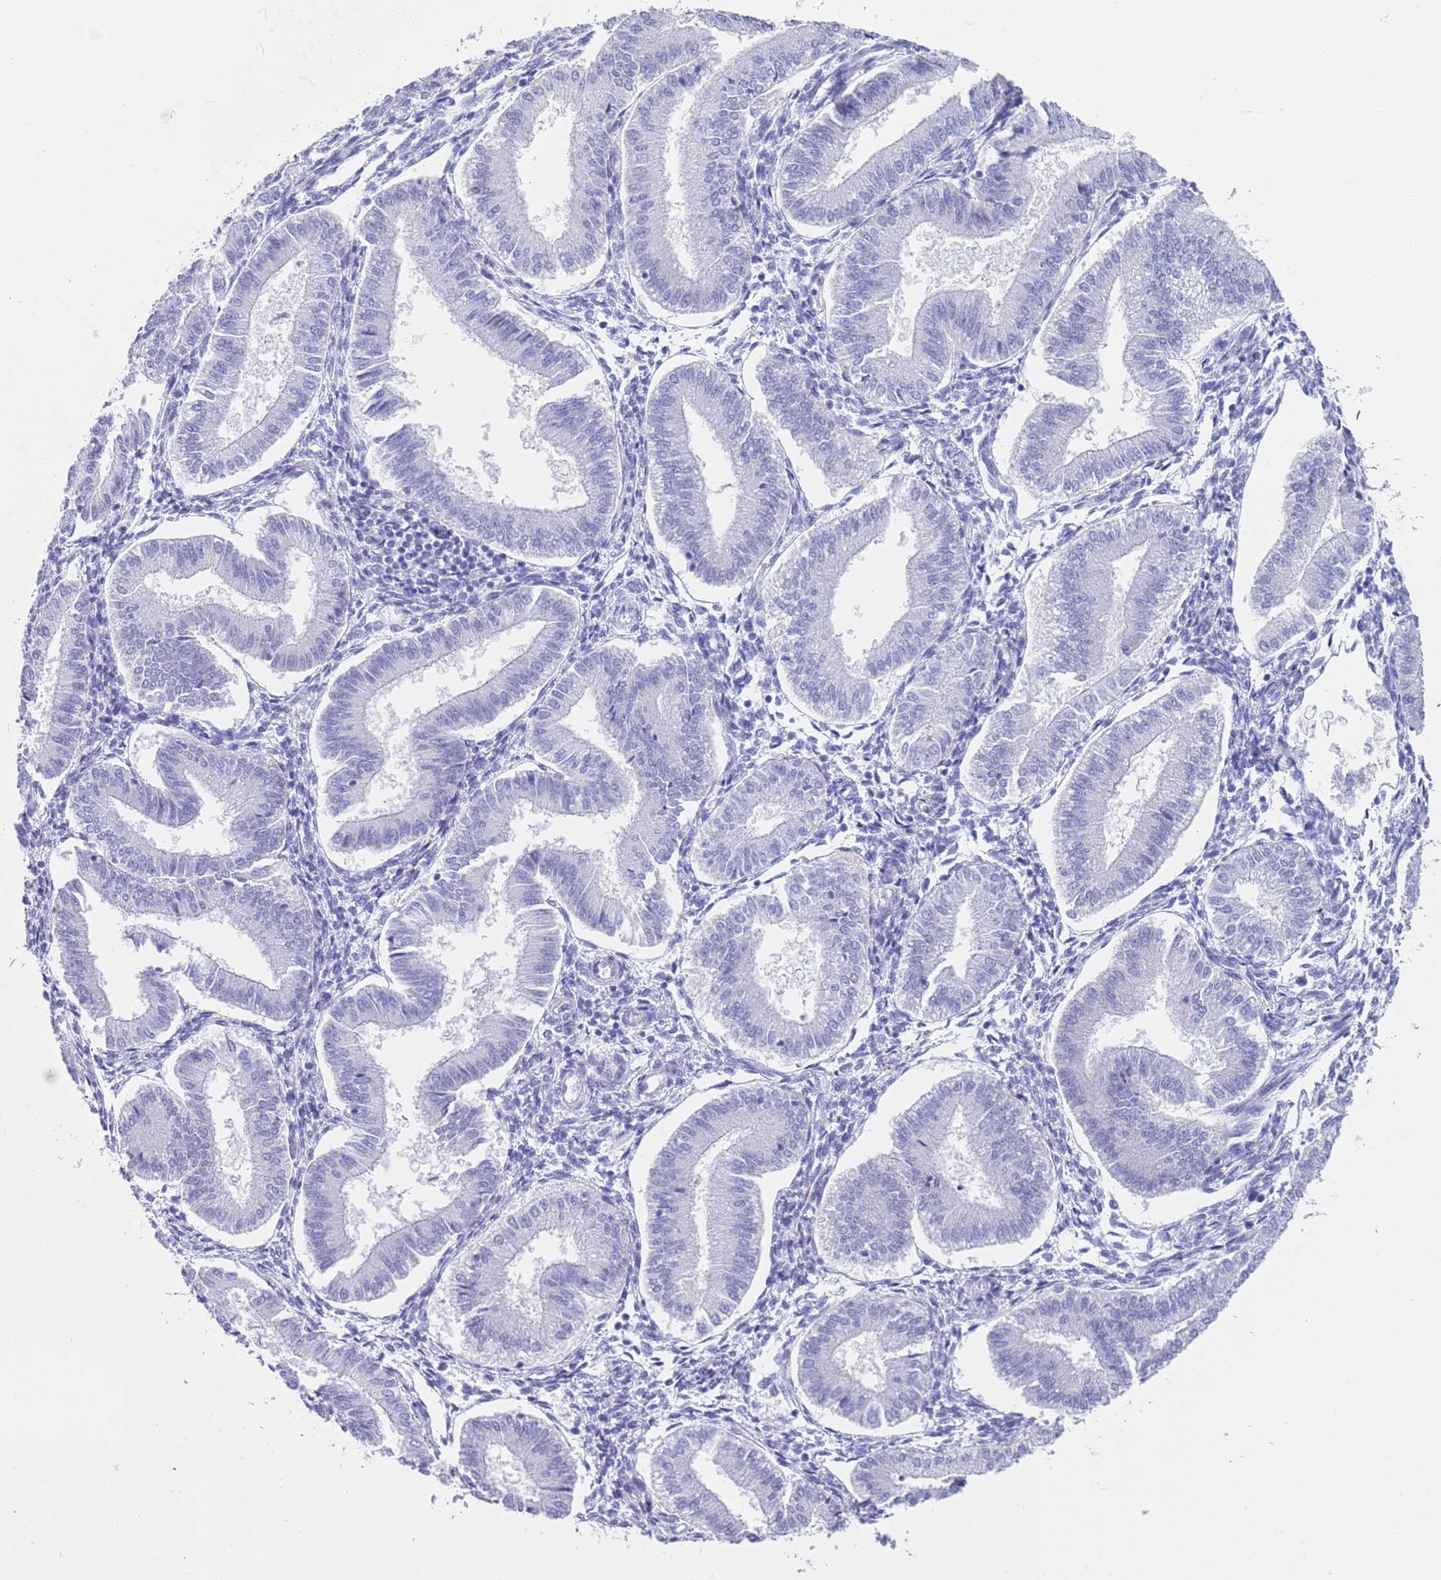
{"staining": {"intensity": "negative", "quantity": "none", "location": "none"}, "tissue": "endometrium", "cell_type": "Cells in endometrial stroma", "image_type": "normal", "snomed": [{"axis": "morphology", "description": "Normal tissue, NOS"}, {"axis": "topography", "description": "Endometrium"}], "caption": "The immunohistochemistry micrograph has no significant expression in cells in endometrial stroma of endometrium. (Immunohistochemistry, brightfield microscopy, high magnification).", "gene": "CPXM2", "patient": {"sex": "female", "age": 39}}